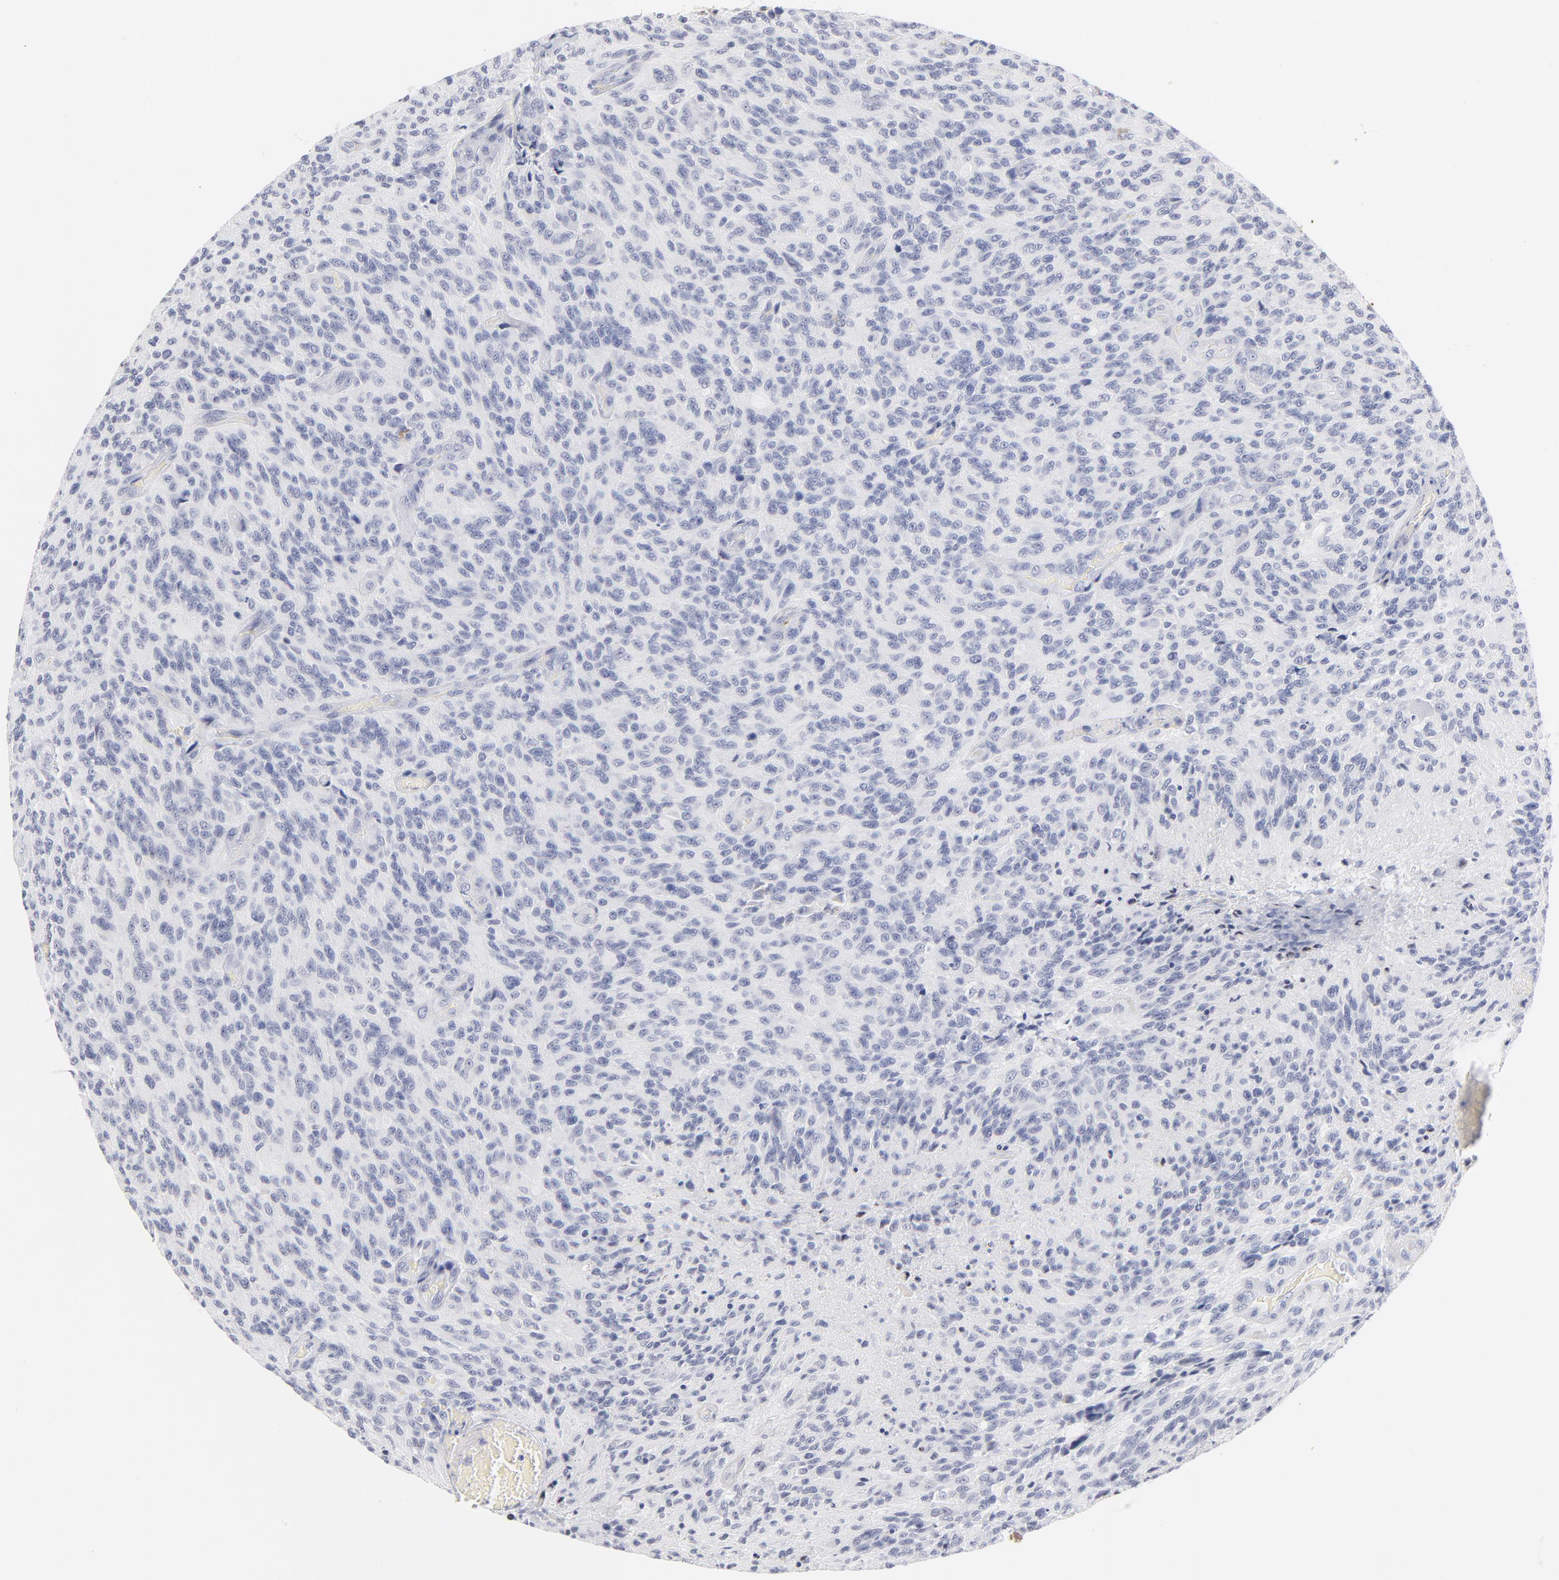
{"staining": {"intensity": "negative", "quantity": "none", "location": "none"}, "tissue": "glioma", "cell_type": "Tumor cells", "image_type": "cancer", "snomed": [{"axis": "morphology", "description": "Normal tissue, NOS"}, {"axis": "morphology", "description": "Glioma, malignant, High grade"}, {"axis": "topography", "description": "Cerebral cortex"}], "caption": "Immunohistochemical staining of glioma displays no significant expression in tumor cells.", "gene": "KHNYN", "patient": {"sex": "male", "age": 56}}